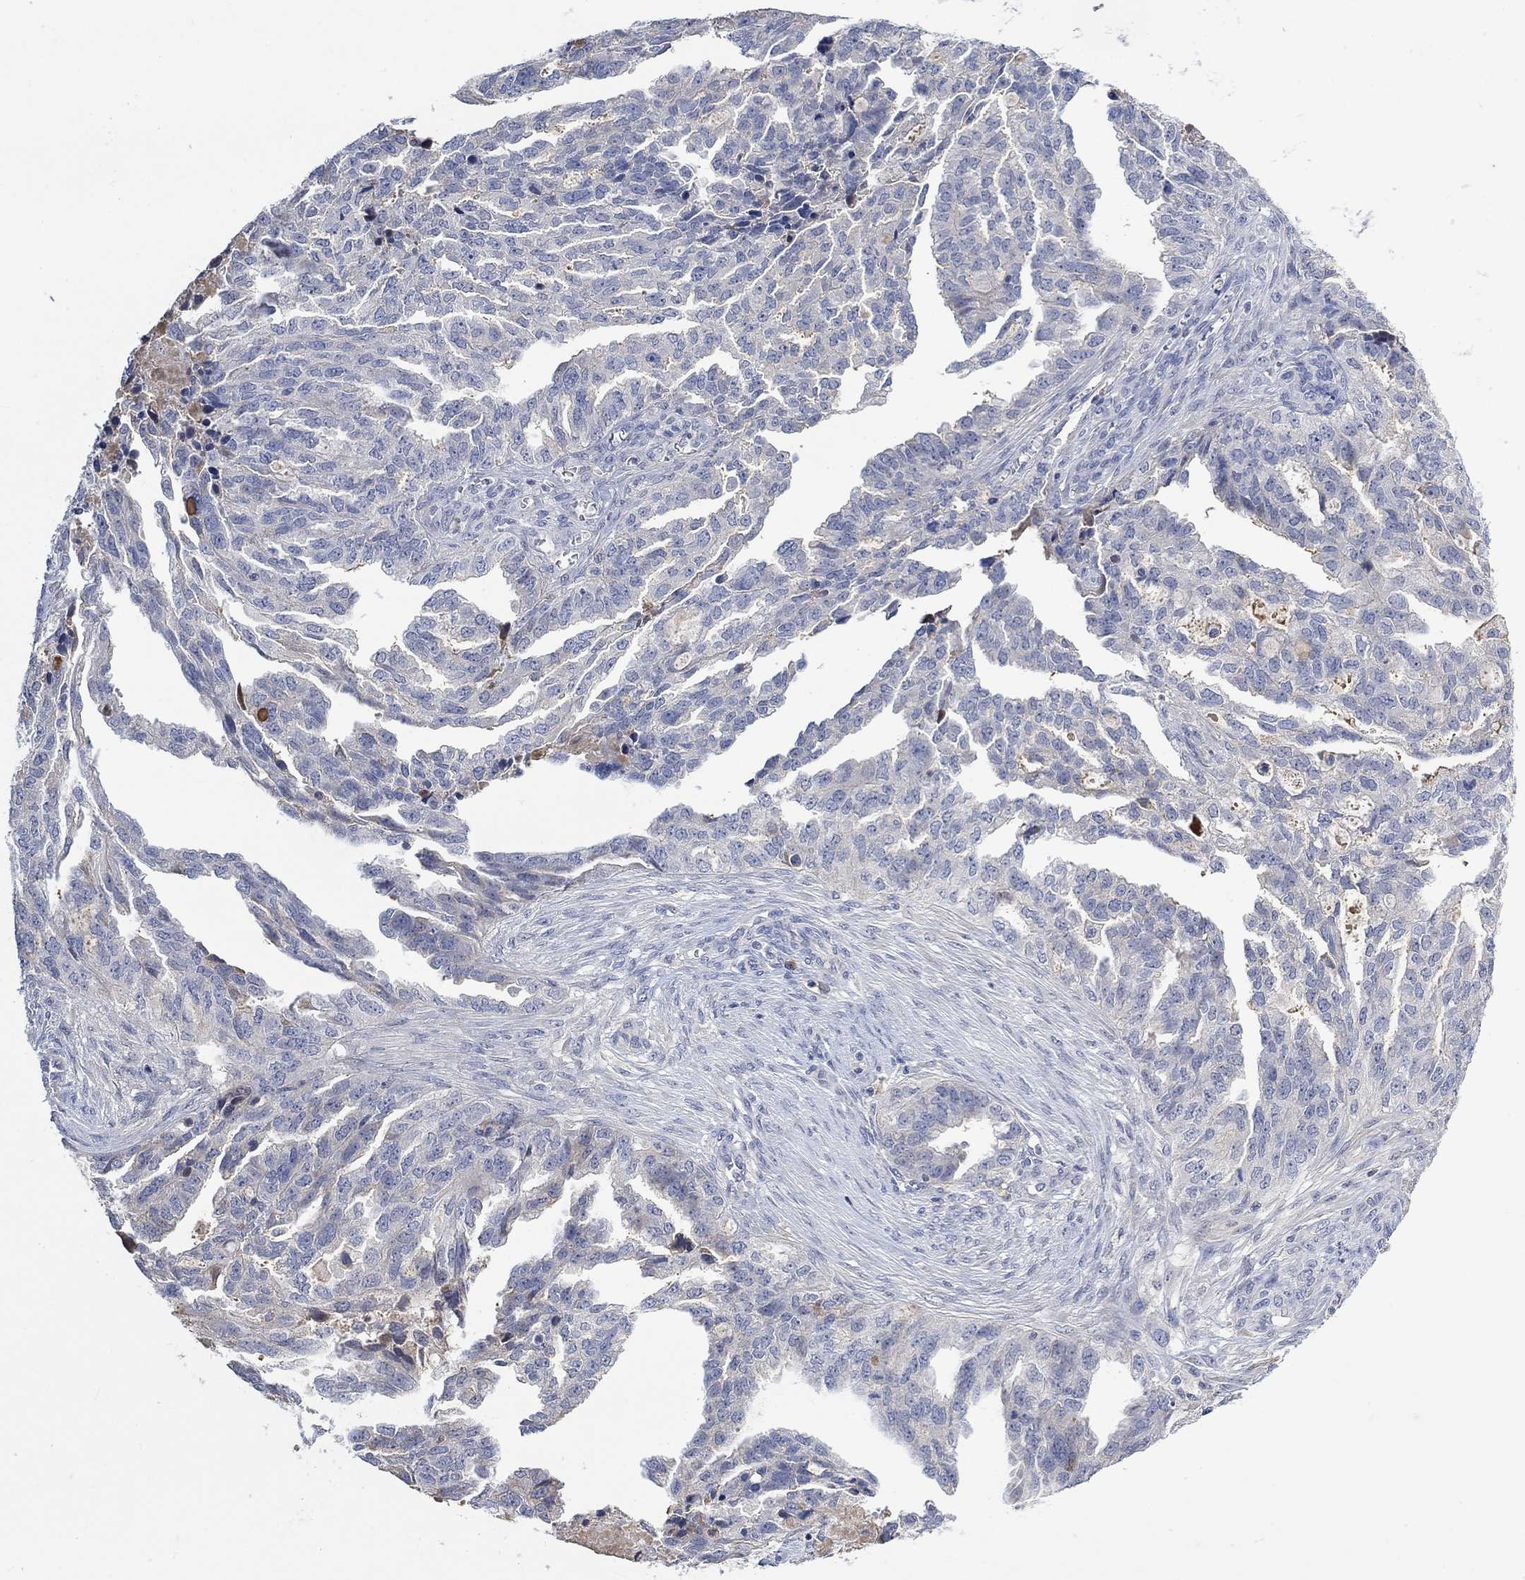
{"staining": {"intensity": "negative", "quantity": "none", "location": "none"}, "tissue": "ovarian cancer", "cell_type": "Tumor cells", "image_type": "cancer", "snomed": [{"axis": "morphology", "description": "Cystadenocarcinoma, serous, NOS"}, {"axis": "topography", "description": "Ovary"}], "caption": "This is an immunohistochemistry histopathology image of ovarian cancer (serous cystadenocarcinoma). There is no positivity in tumor cells.", "gene": "MSTN", "patient": {"sex": "female", "age": 51}}